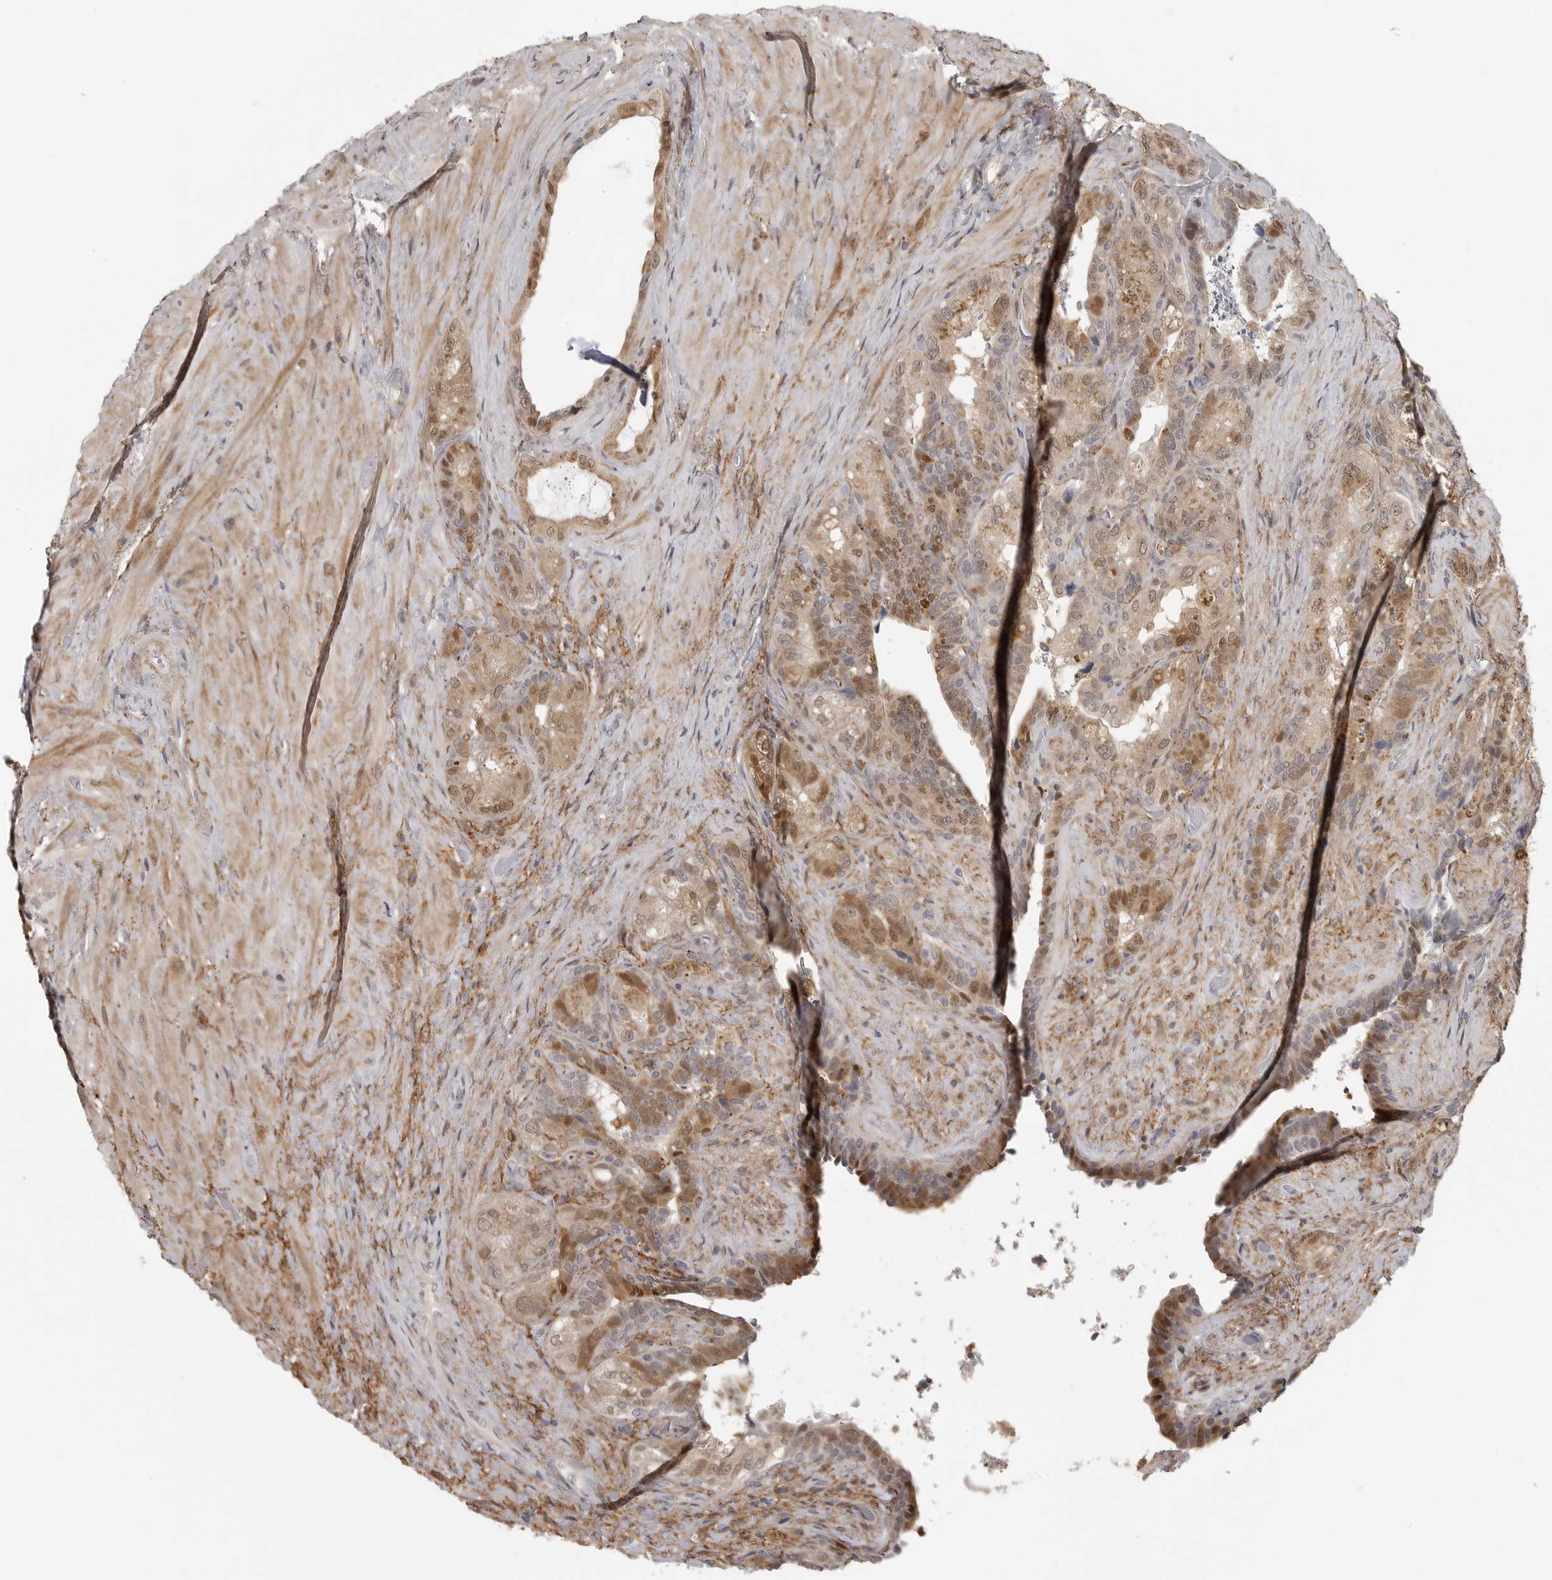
{"staining": {"intensity": "weak", "quantity": ">75%", "location": "cytoplasmic/membranous,nuclear"}, "tissue": "seminal vesicle", "cell_type": "Glandular cells", "image_type": "normal", "snomed": [{"axis": "morphology", "description": "Normal tissue, NOS"}, {"axis": "topography", "description": "Prostate"}, {"axis": "topography", "description": "Seminal veicle"}], "caption": "Protein expression by immunohistochemistry (IHC) displays weak cytoplasmic/membranous,nuclear staining in approximately >75% of glandular cells in normal seminal vesicle.", "gene": "UROD", "patient": {"sex": "male", "age": 67}}